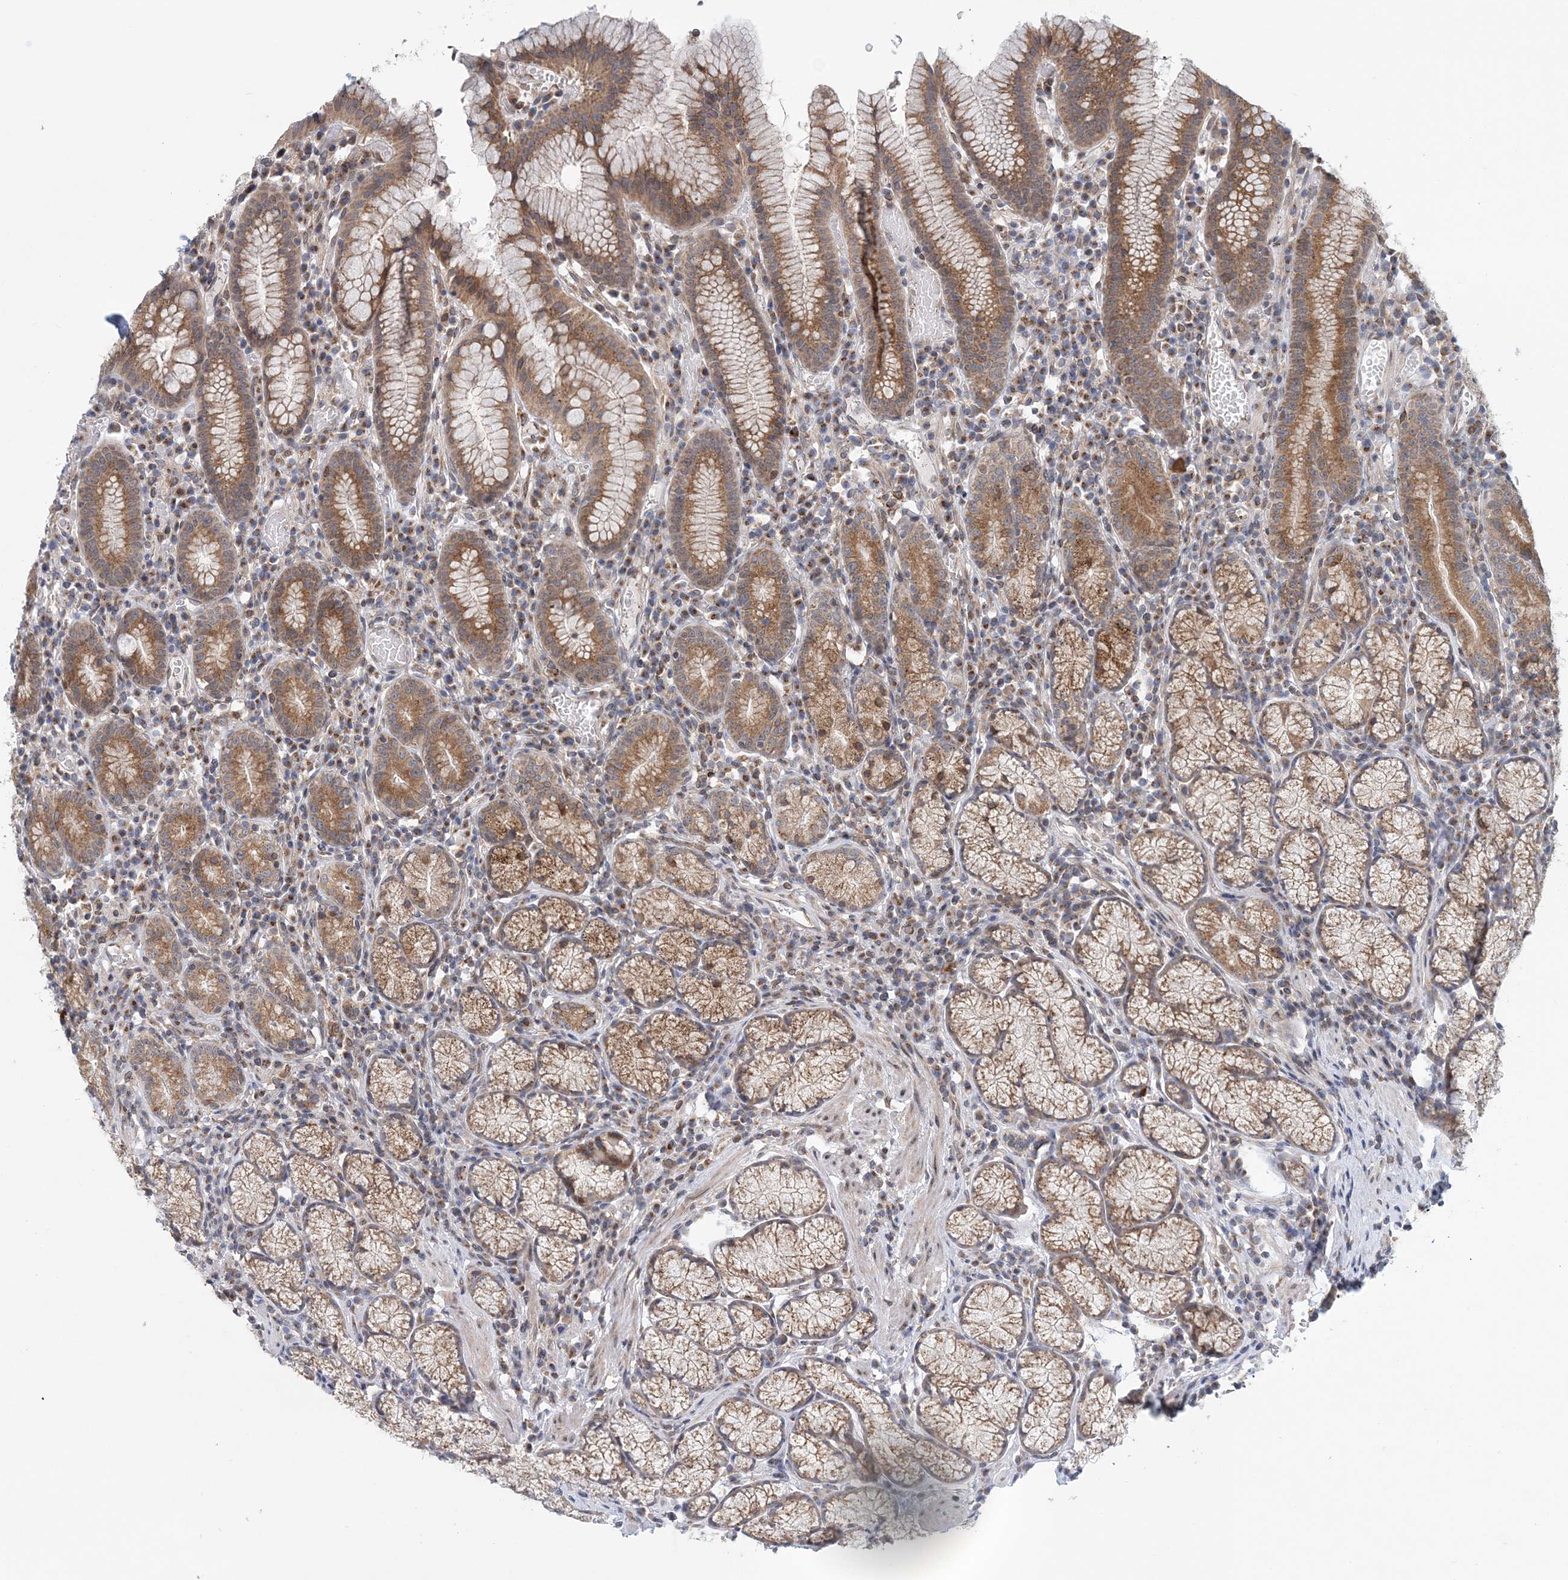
{"staining": {"intensity": "moderate", "quantity": ">75%", "location": "cytoplasmic/membranous"}, "tissue": "stomach", "cell_type": "Glandular cells", "image_type": "normal", "snomed": [{"axis": "morphology", "description": "Normal tissue, NOS"}, {"axis": "topography", "description": "Stomach"}], "caption": "Brown immunohistochemical staining in benign stomach shows moderate cytoplasmic/membranous positivity in approximately >75% of glandular cells. (DAB (3,3'-diaminobenzidine) = brown stain, brightfield microscopy at high magnification).", "gene": "PCYOX1L", "patient": {"sex": "male", "age": 55}}